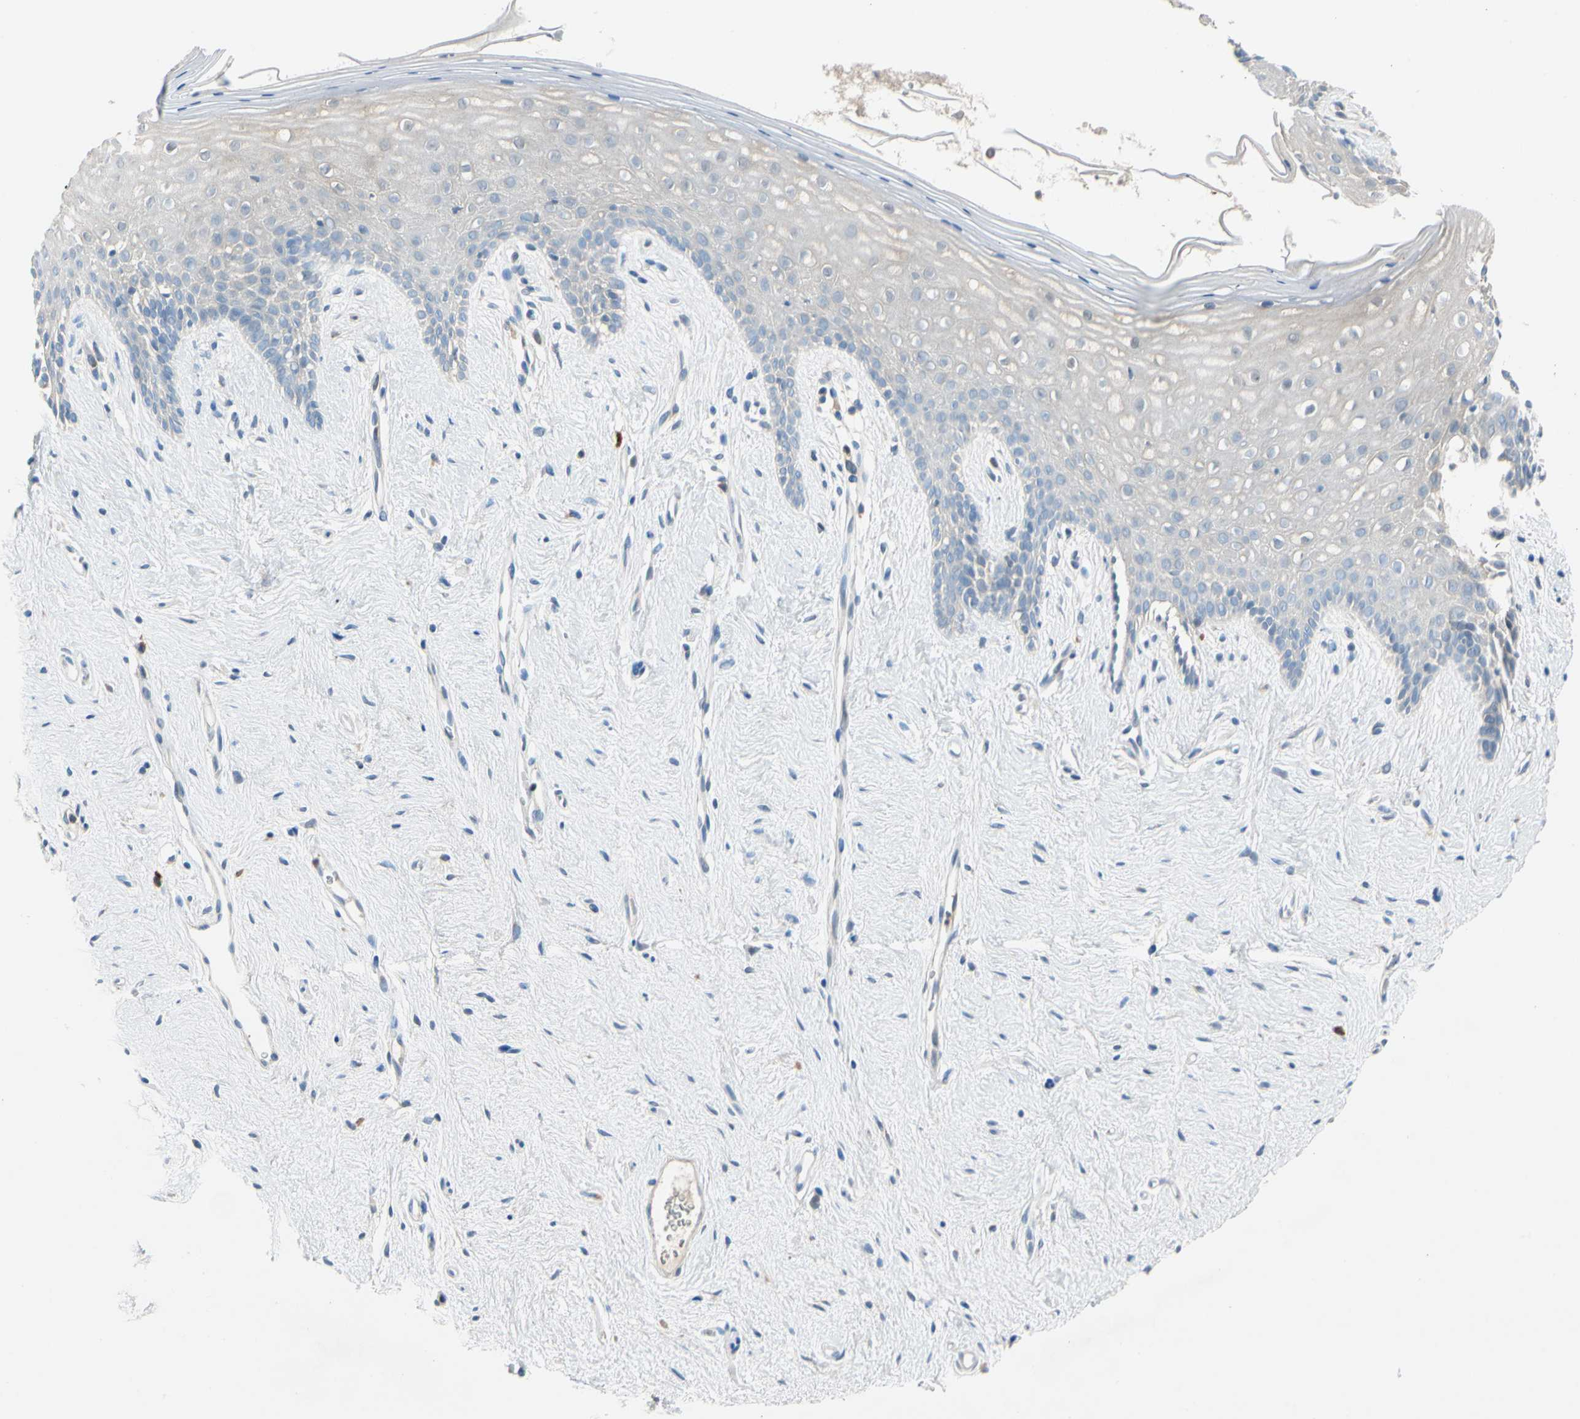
{"staining": {"intensity": "weak", "quantity": "25%-75%", "location": "cytoplasmic/membranous"}, "tissue": "vagina", "cell_type": "Squamous epithelial cells", "image_type": "normal", "snomed": [{"axis": "morphology", "description": "Normal tissue, NOS"}, {"axis": "topography", "description": "Vagina"}], "caption": "Human vagina stained for a protein (brown) displays weak cytoplasmic/membranous positive expression in about 25%-75% of squamous epithelial cells.", "gene": "WIPI1", "patient": {"sex": "female", "age": 44}}